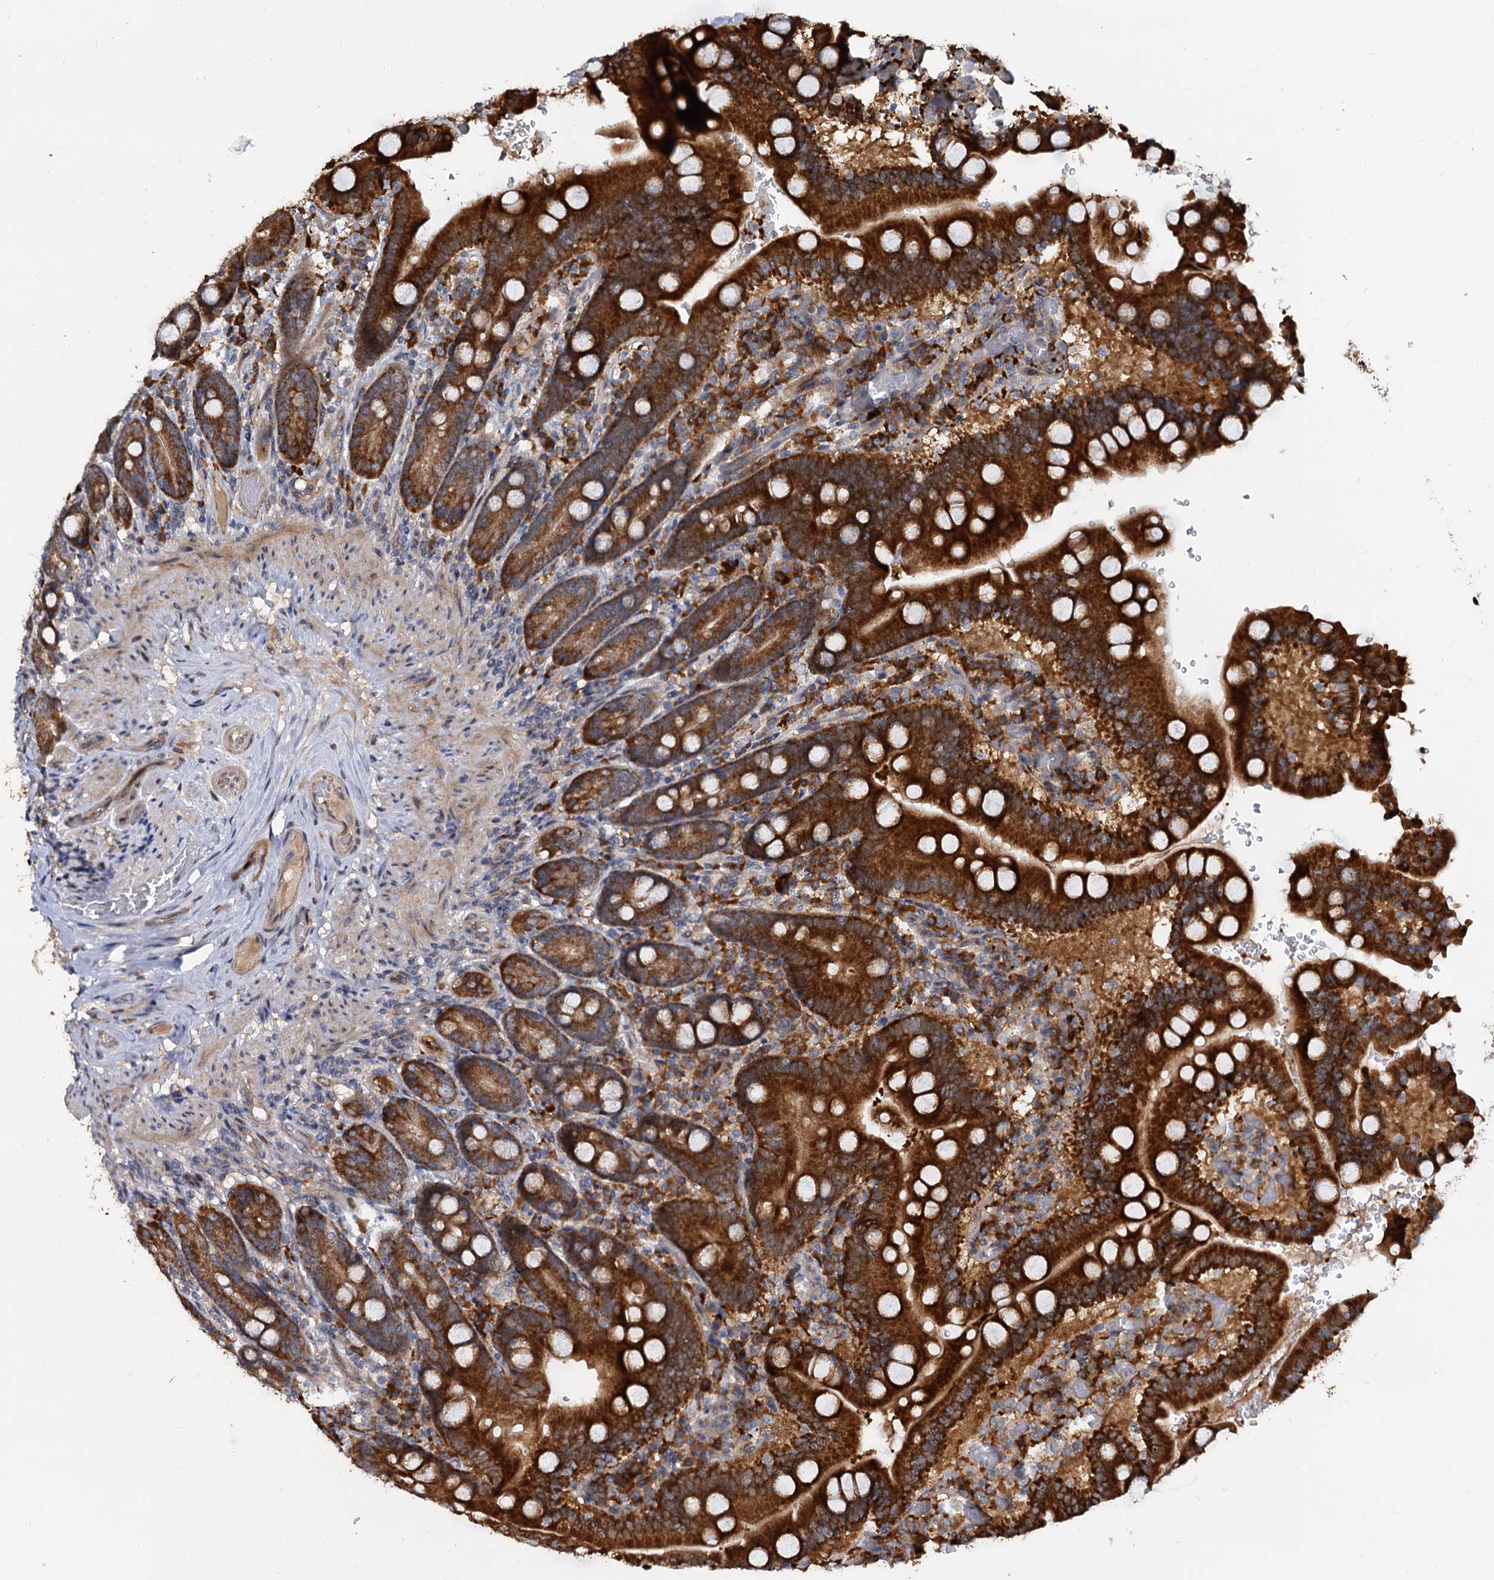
{"staining": {"intensity": "strong", "quantity": ">75%", "location": "cytoplasmic/membranous"}, "tissue": "duodenum", "cell_type": "Glandular cells", "image_type": "normal", "snomed": [{"axis": "morphology", "description": "Normal tissue, NOS"}, {"axis": "topography", "description": "Duodenum"}], "caption": "A brown stain labels strong cytoplasmic/membranous positivity of a protein in glandular cells of benign human duodenum. The protein of interest is shown in brown color, while the nuclei are stained blue.", "gene": "WWC3", "patient": {"sex": "female", "age": 62}}